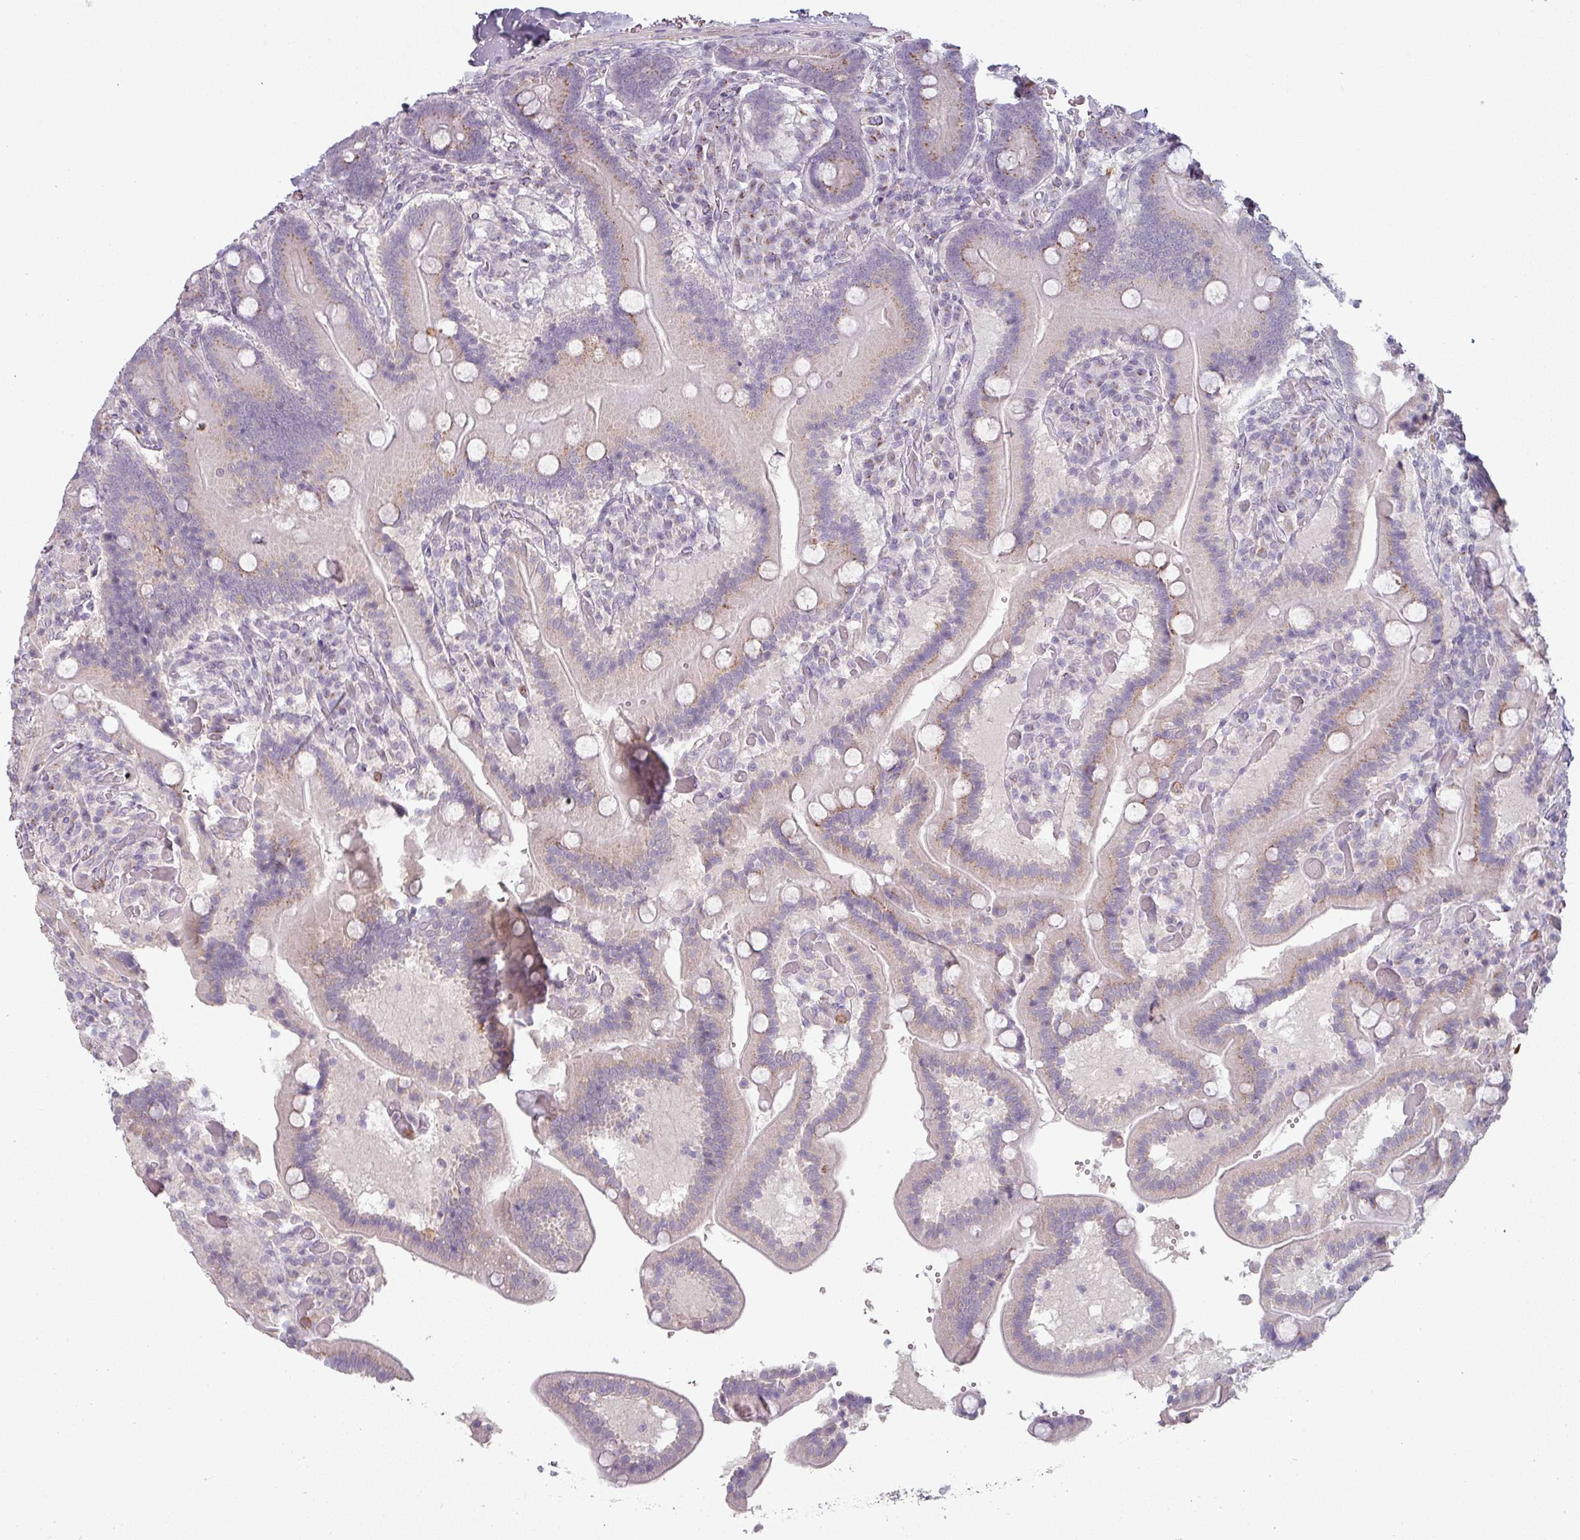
{"staining": {"intensity": "weak", "quantity": ">75%", "location": "cytoplasmic/membranous"}, "tissue": "duodenum", "cell_type": "Glandular cells", "image_type": "normal", "snomed": [{"axis": "morphology", "description": "Normal tissue, NOS"}, {"axis": "topography", "description": "Duodenum"}], "caption": "DAB (3,3'-diaminobenzidine) immunohistochemical staining of normal duodenum exhibits weak cytoplasmic/membranous protein staining in about >75% of glandular cells. (Stains: DAB (3,3'-diaminobenzidine) in brown, nuclei in blue, Microscopy: brightfield microscopy at high magnification).", "gene": "MAGEC3", "patient": {"sex": "female", "age": 62}}